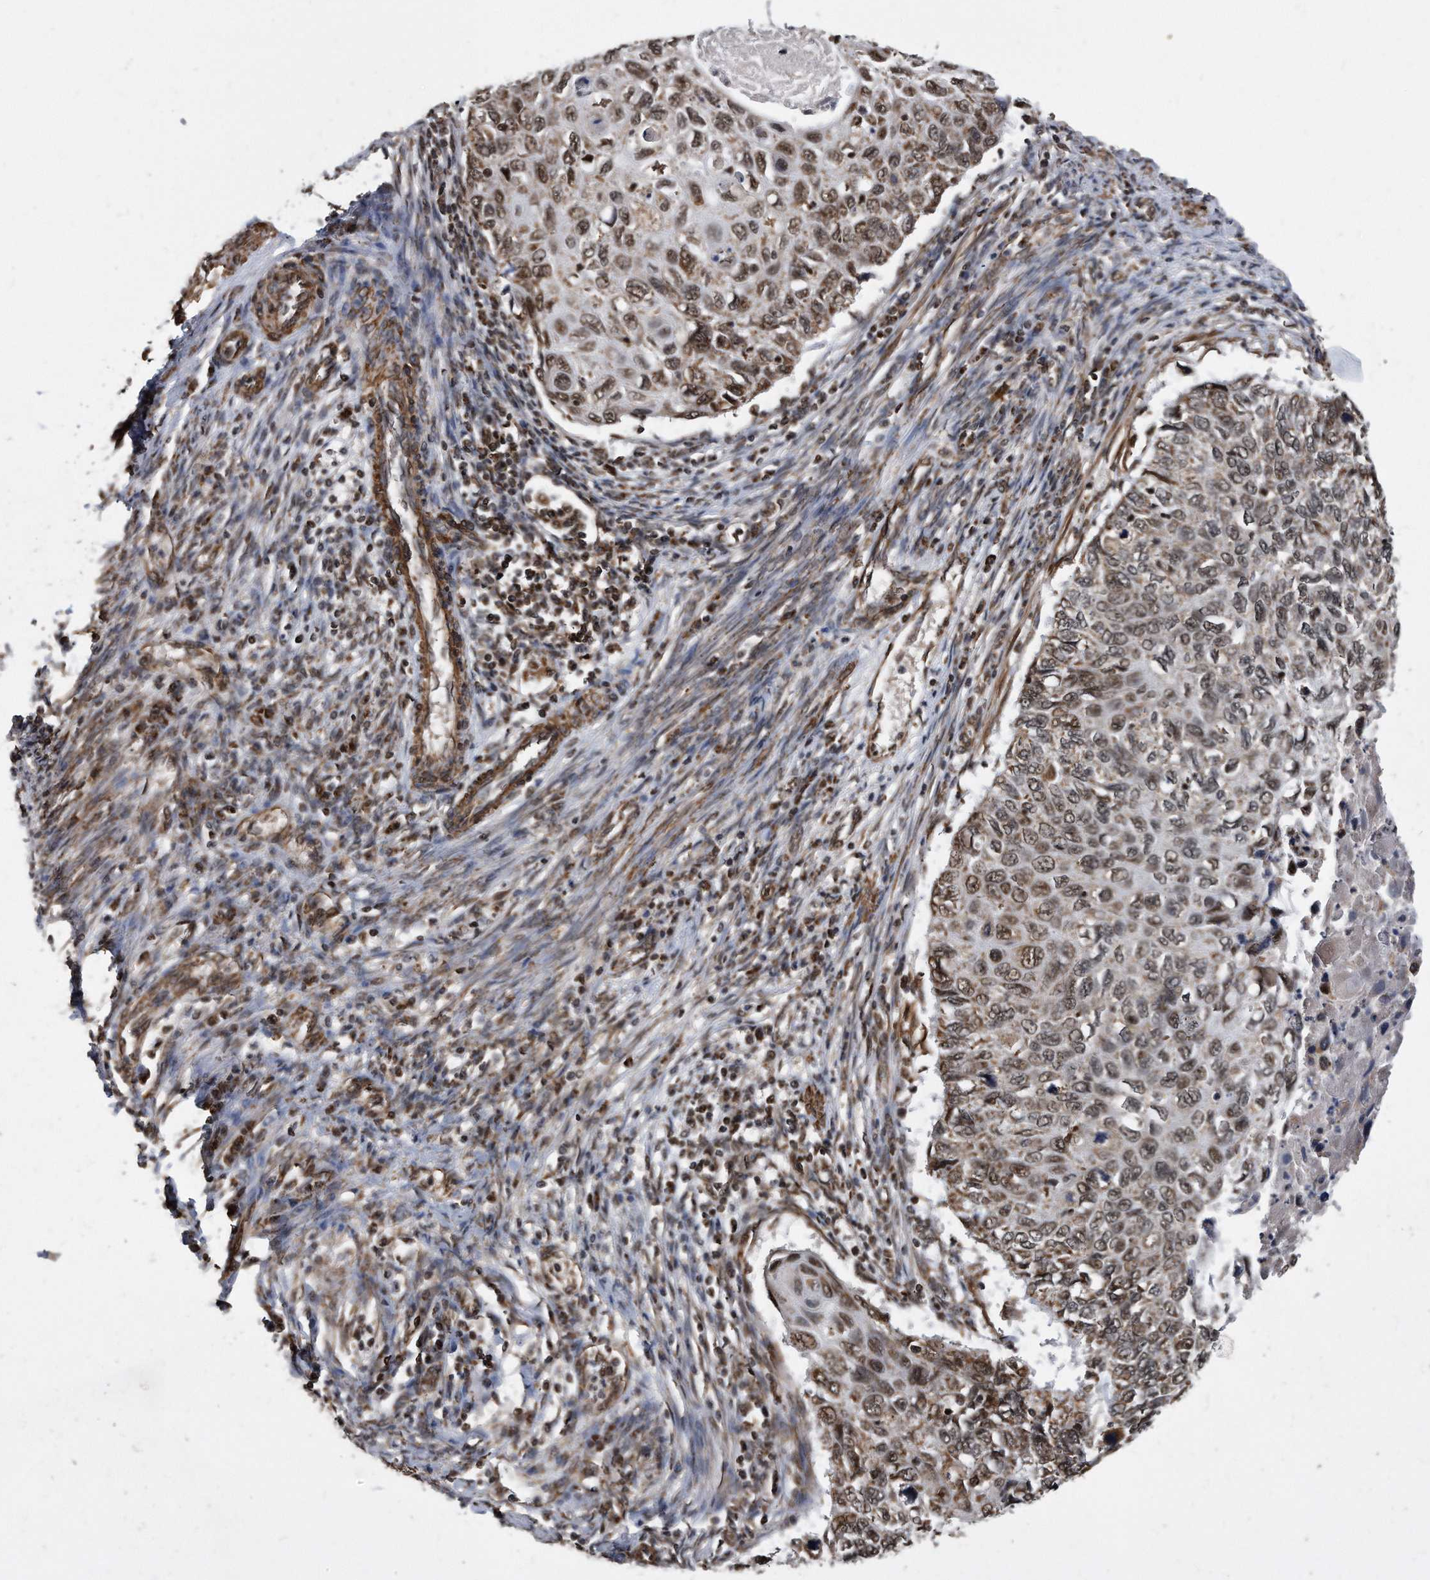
{"staining": {"intensity": "moderate", "quantity": ">75%", "location": "nuclear"}, "tissue": "cervical cancer", "cell_type": "Tumor cells", "image_type": "cancer", "snomed": [{"axis": "morphology", "description": "Squamous cell carcinoma, NOS"}, {"axis": "topography", "description": "Cervix"}], "caption": "Protein positivity by IHC demonstrates moderate nuclear staining in approximately >75% of tumor cells in cervical cancer (squamous cell carcinoma).", "gene": "DUSP22", "patient": {"sex": "female", "age": 70}}